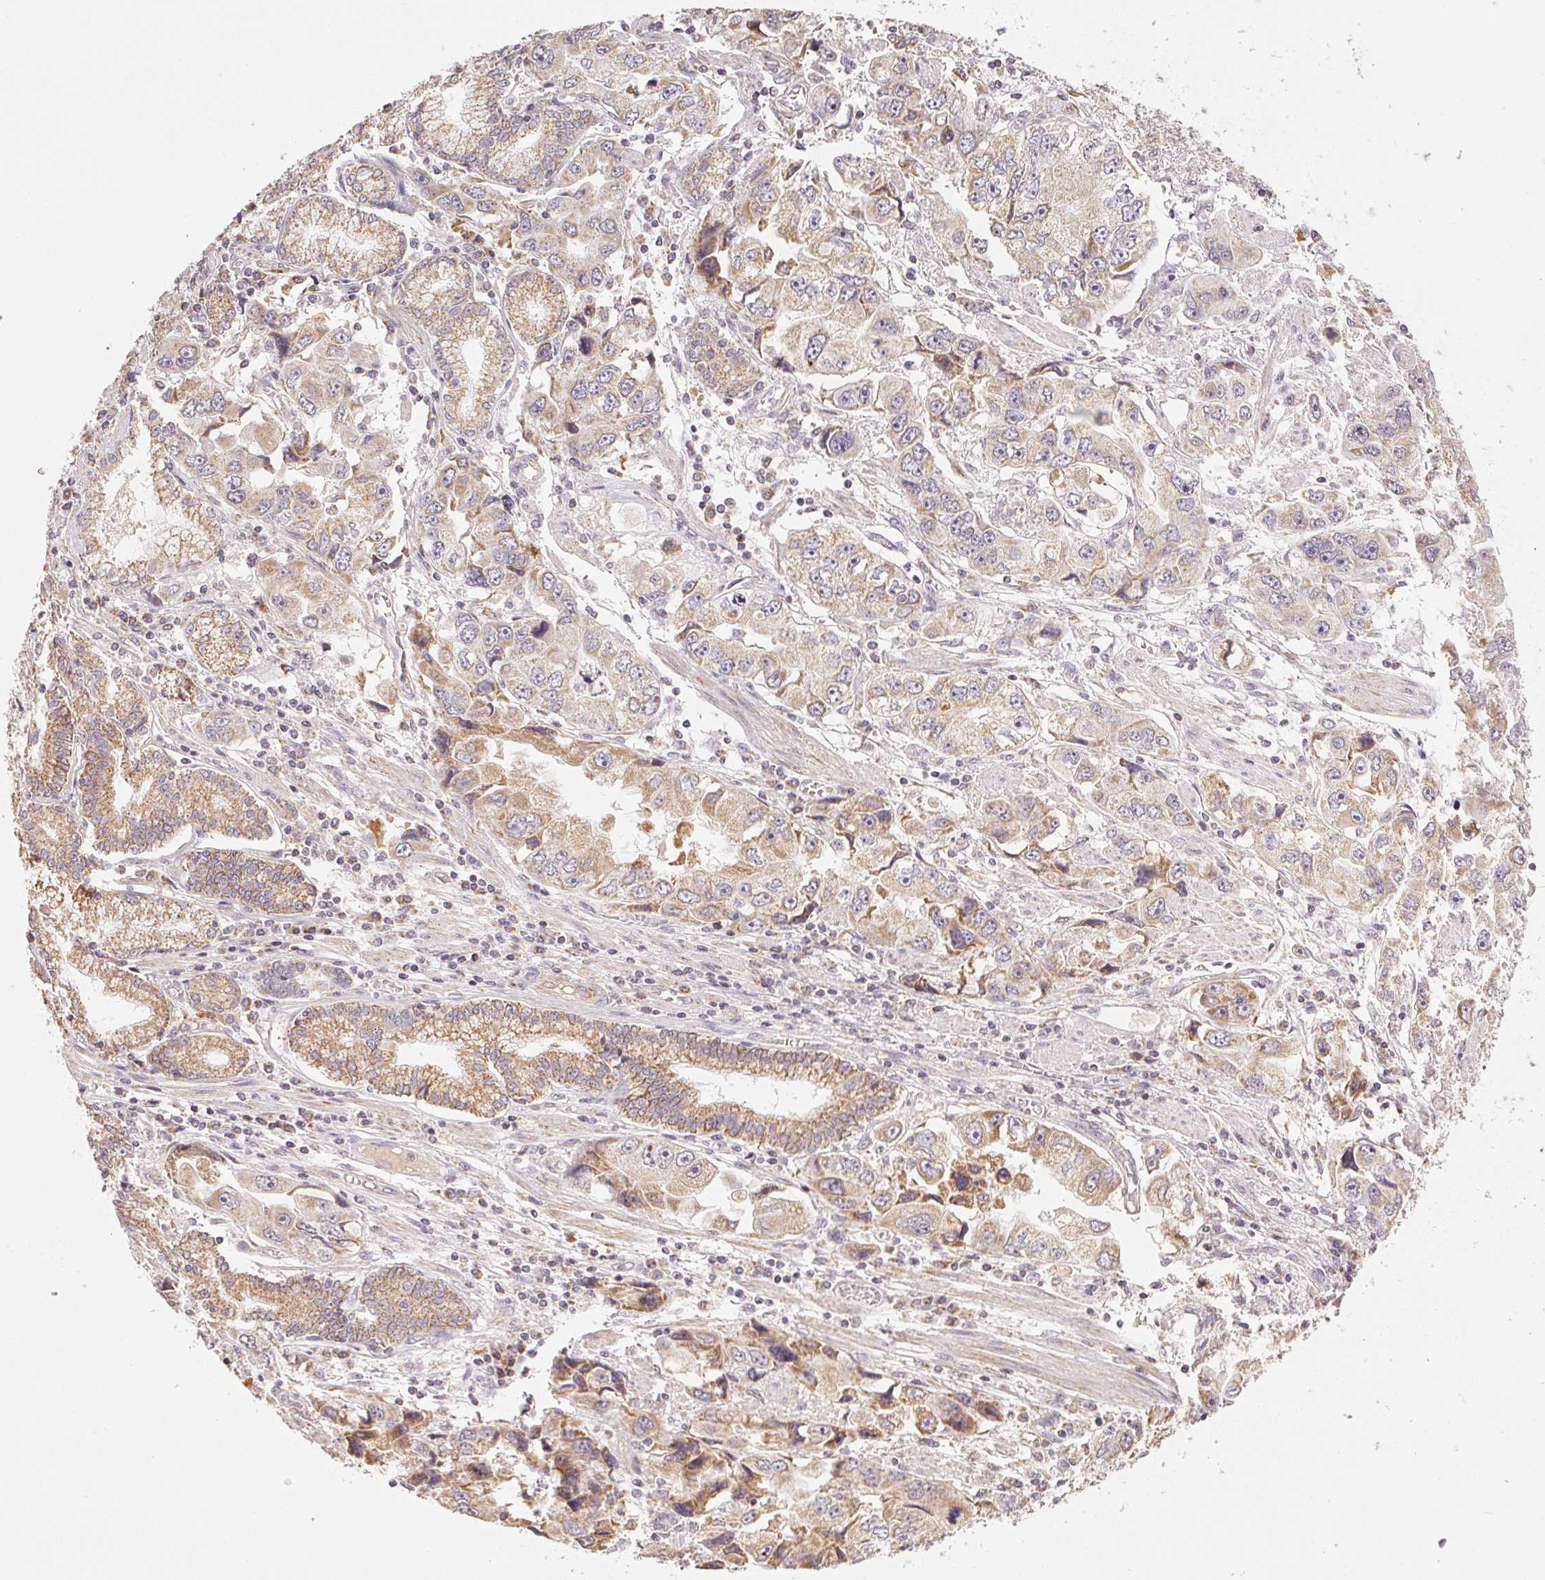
{"staining": {"intensity": "moderate", "quantity": "25%-75%", "location": "cytoplasmic/membranous"}, "tissue": "stomach cancer", "cell_type": "Tumor cells", "image_type": "cancer", "snomed": [{"axis": "morphology", "description": "Adenocarcinoma, NOS"}, {"axis": "topography", "description": "Stomach, lower"}], "caption": "Immunohistochemistry staining of stomach cancer (adenocarcinoma), which displays medium levels of moderate cytoplasmic/membranous expression in approximately 25%-75% of tumor cells indicating moderate cytoplasmic/membranous protein staining. The staining was performed using DAB (brown) for protein detection and nuclei were counterstained in hematoxylin (blue).", "gene": "CLASP1", "patient": {"sex": "female", "age": 93}}